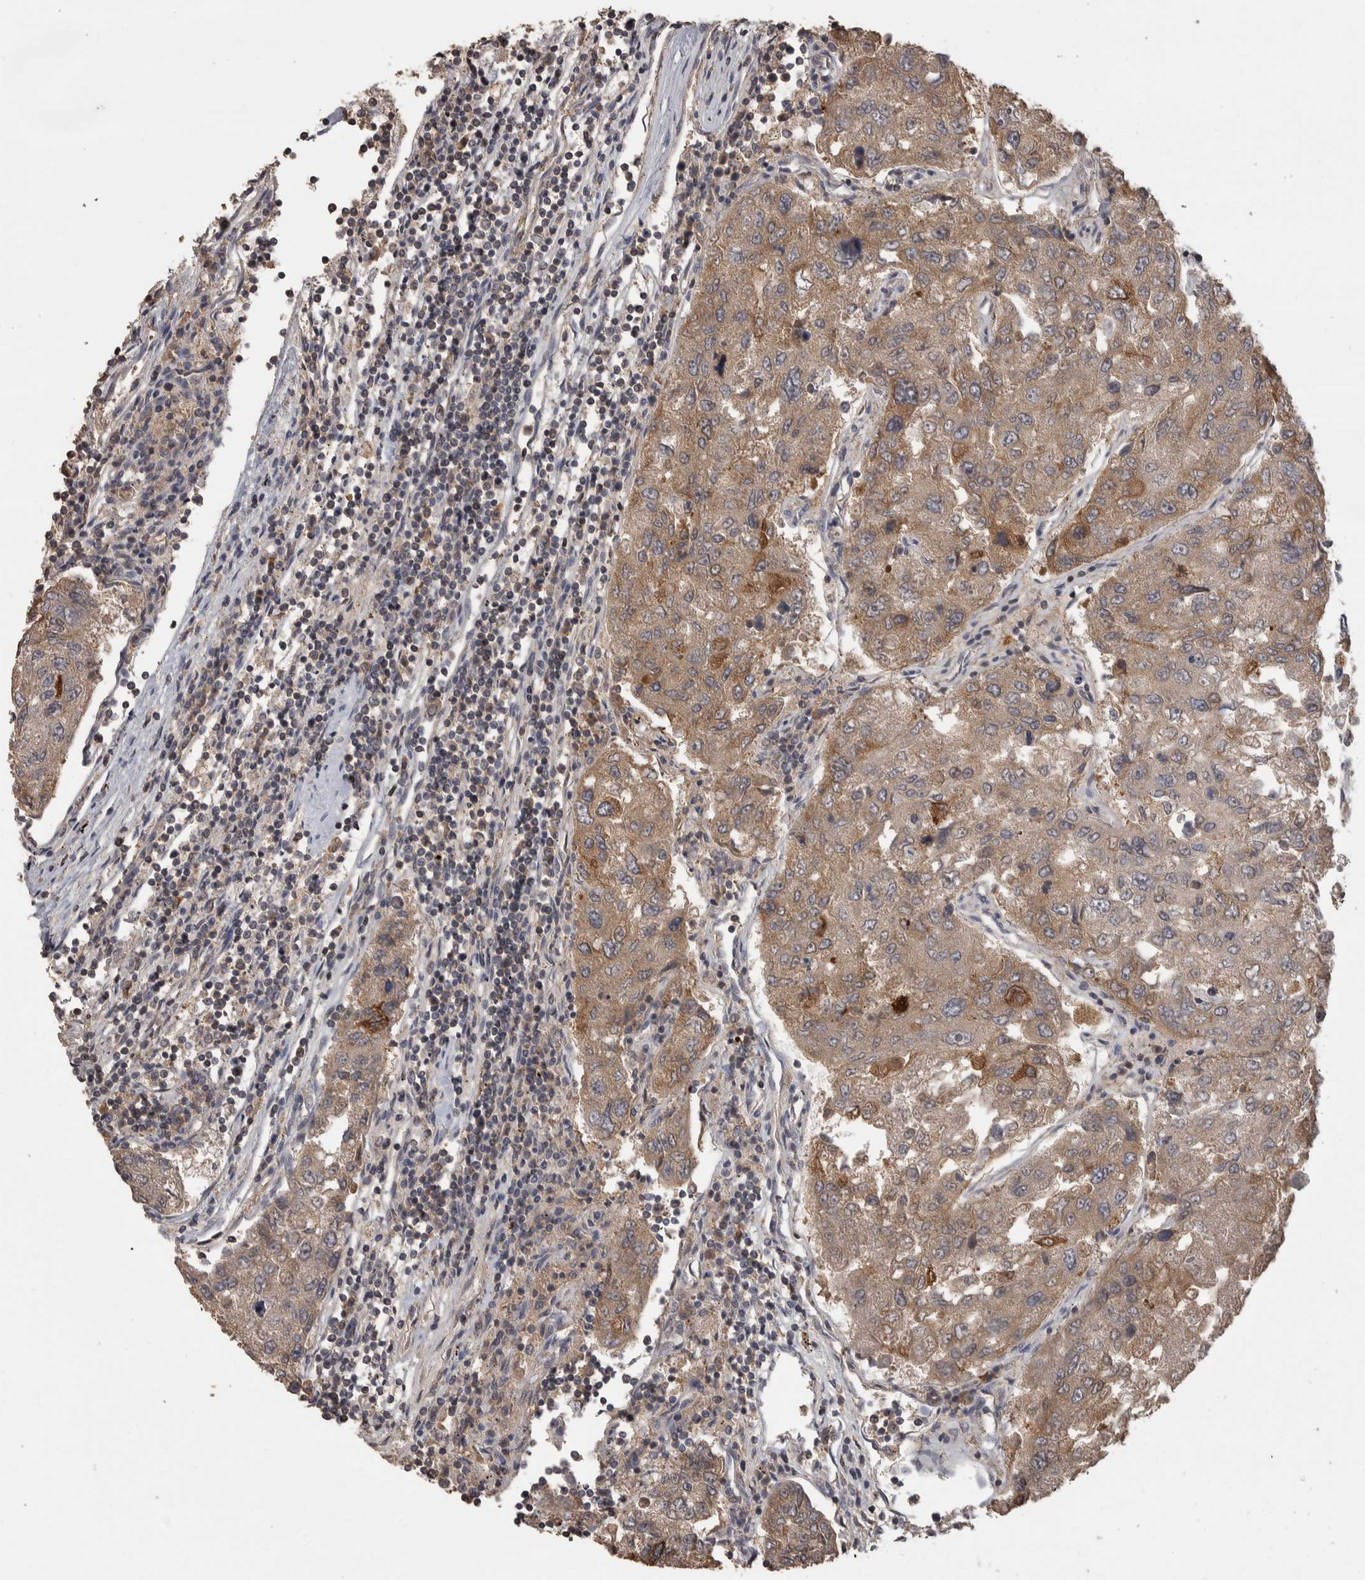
{"staining": {"intensity": "moderate", "quantity": ">75%", "location": "cytoplasmic/membranous"}, "tissue": "urothelial cancer", "cell_type": "Tumor cells", "image_type": "cancer", "snomed": [{"axis": "morphology", "description": "Urothelial carcinoma, High grade"}, {"axis": "topography", "description": "Lymph node"}, {"axis": "topography", "description": "Urinary bladder"}], "caption": "This photomicrograph displays urothelial cancer stained with IHC to label a protein in brown. The cytoplasmic/membranous of tumor cells show moderate positivity for the protein. Nuclei are counter-stained blue.", "gene": "IFRD1", "patient": {"sex": "male", "age": 51}}